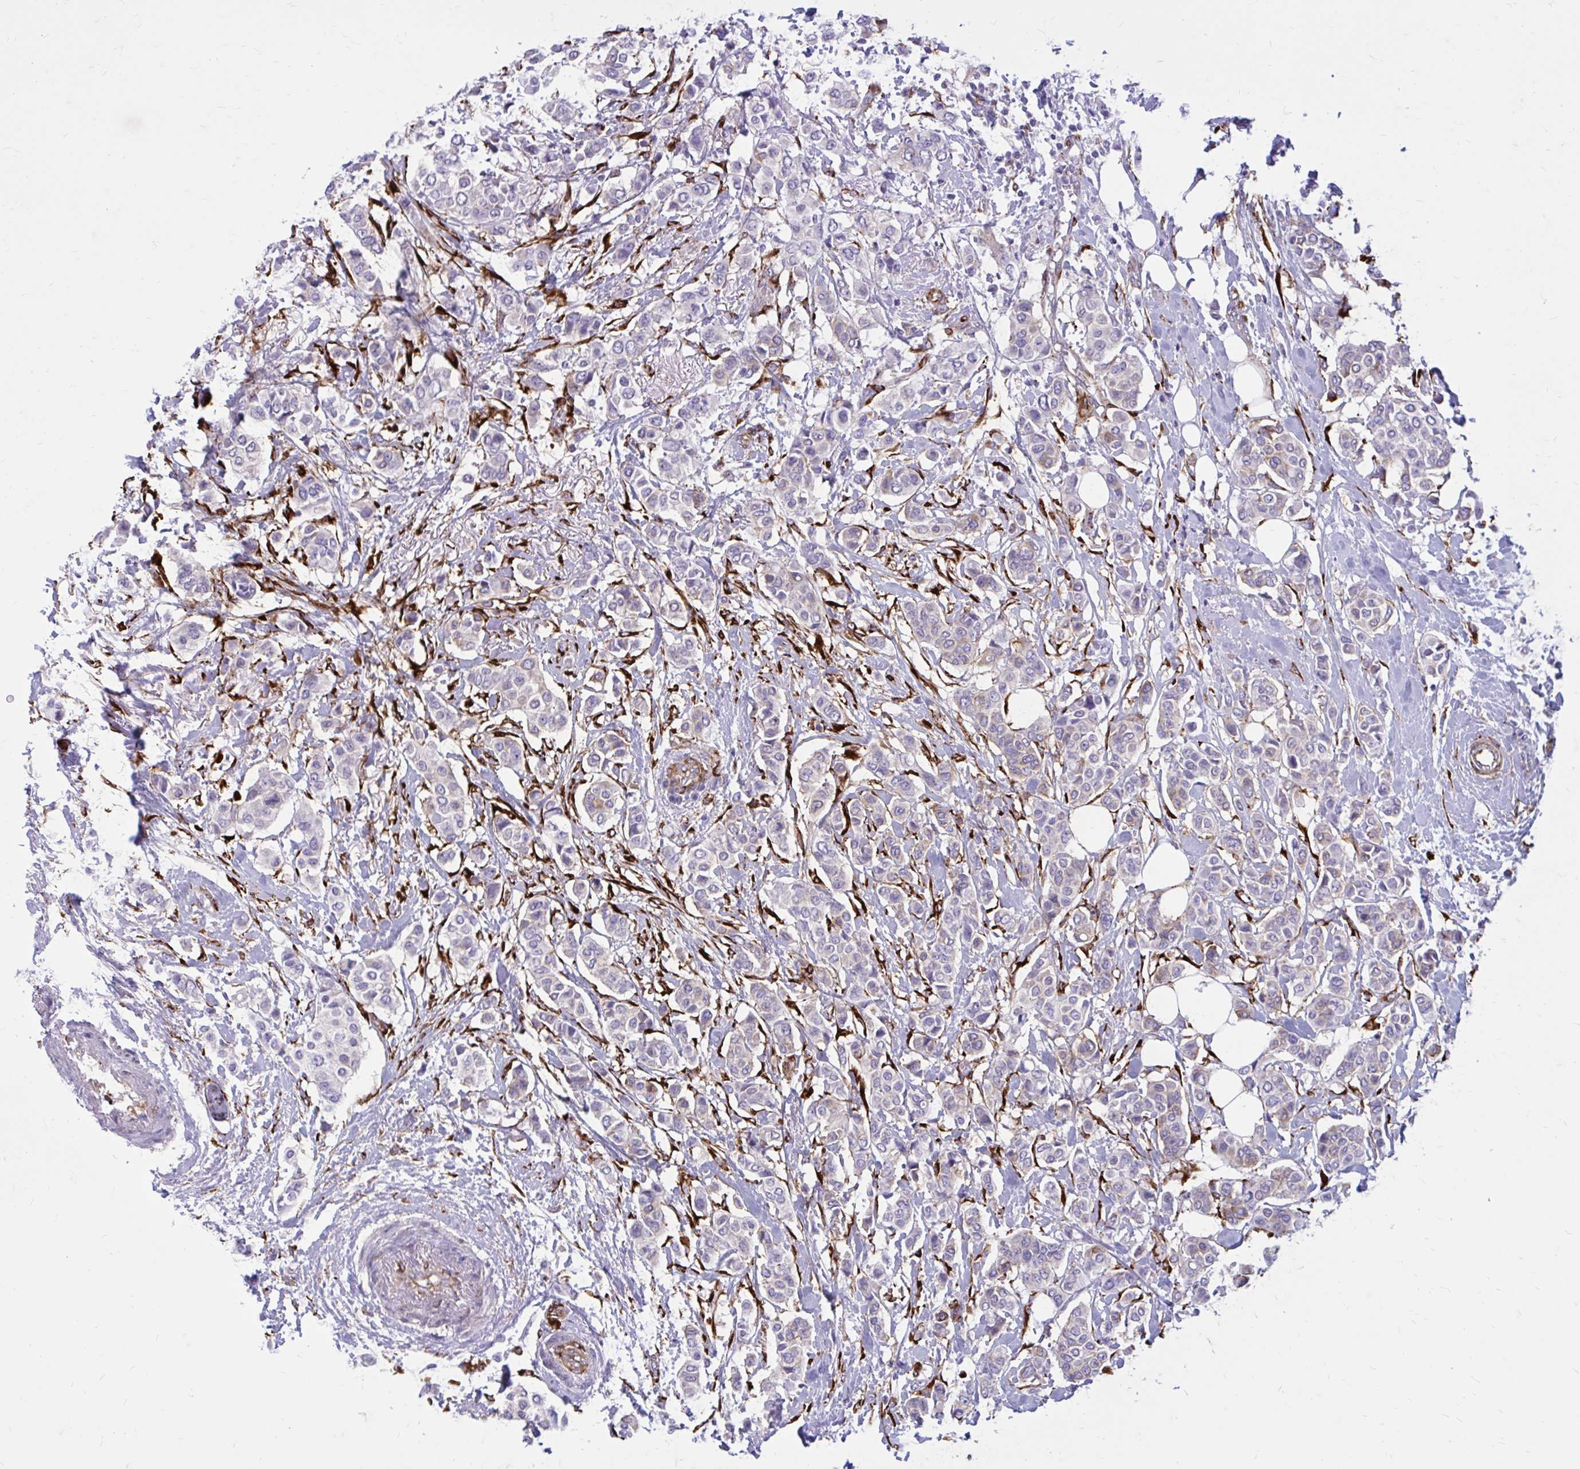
{"staining": {"intensity": "weak", "quantity": "25%-75%", "location": "cytoplasmic/membranous"}, "tissue": "breast cancer", "cell_type": "Tumor cells", "image_type": "cancer", "snomed": [{"axis": "morphology", "description": "Lobular carcinoma"}, {"axis": "topography", "description": "Breast"}], "caption": "Immunohistochemical staining of breast cancer demonstrates weak cytoplasmic/membranous protein expression in about 25%-75% of tumor cells.", "gene": "BEND5", "patient": {"sex": "female", "age": 51}}